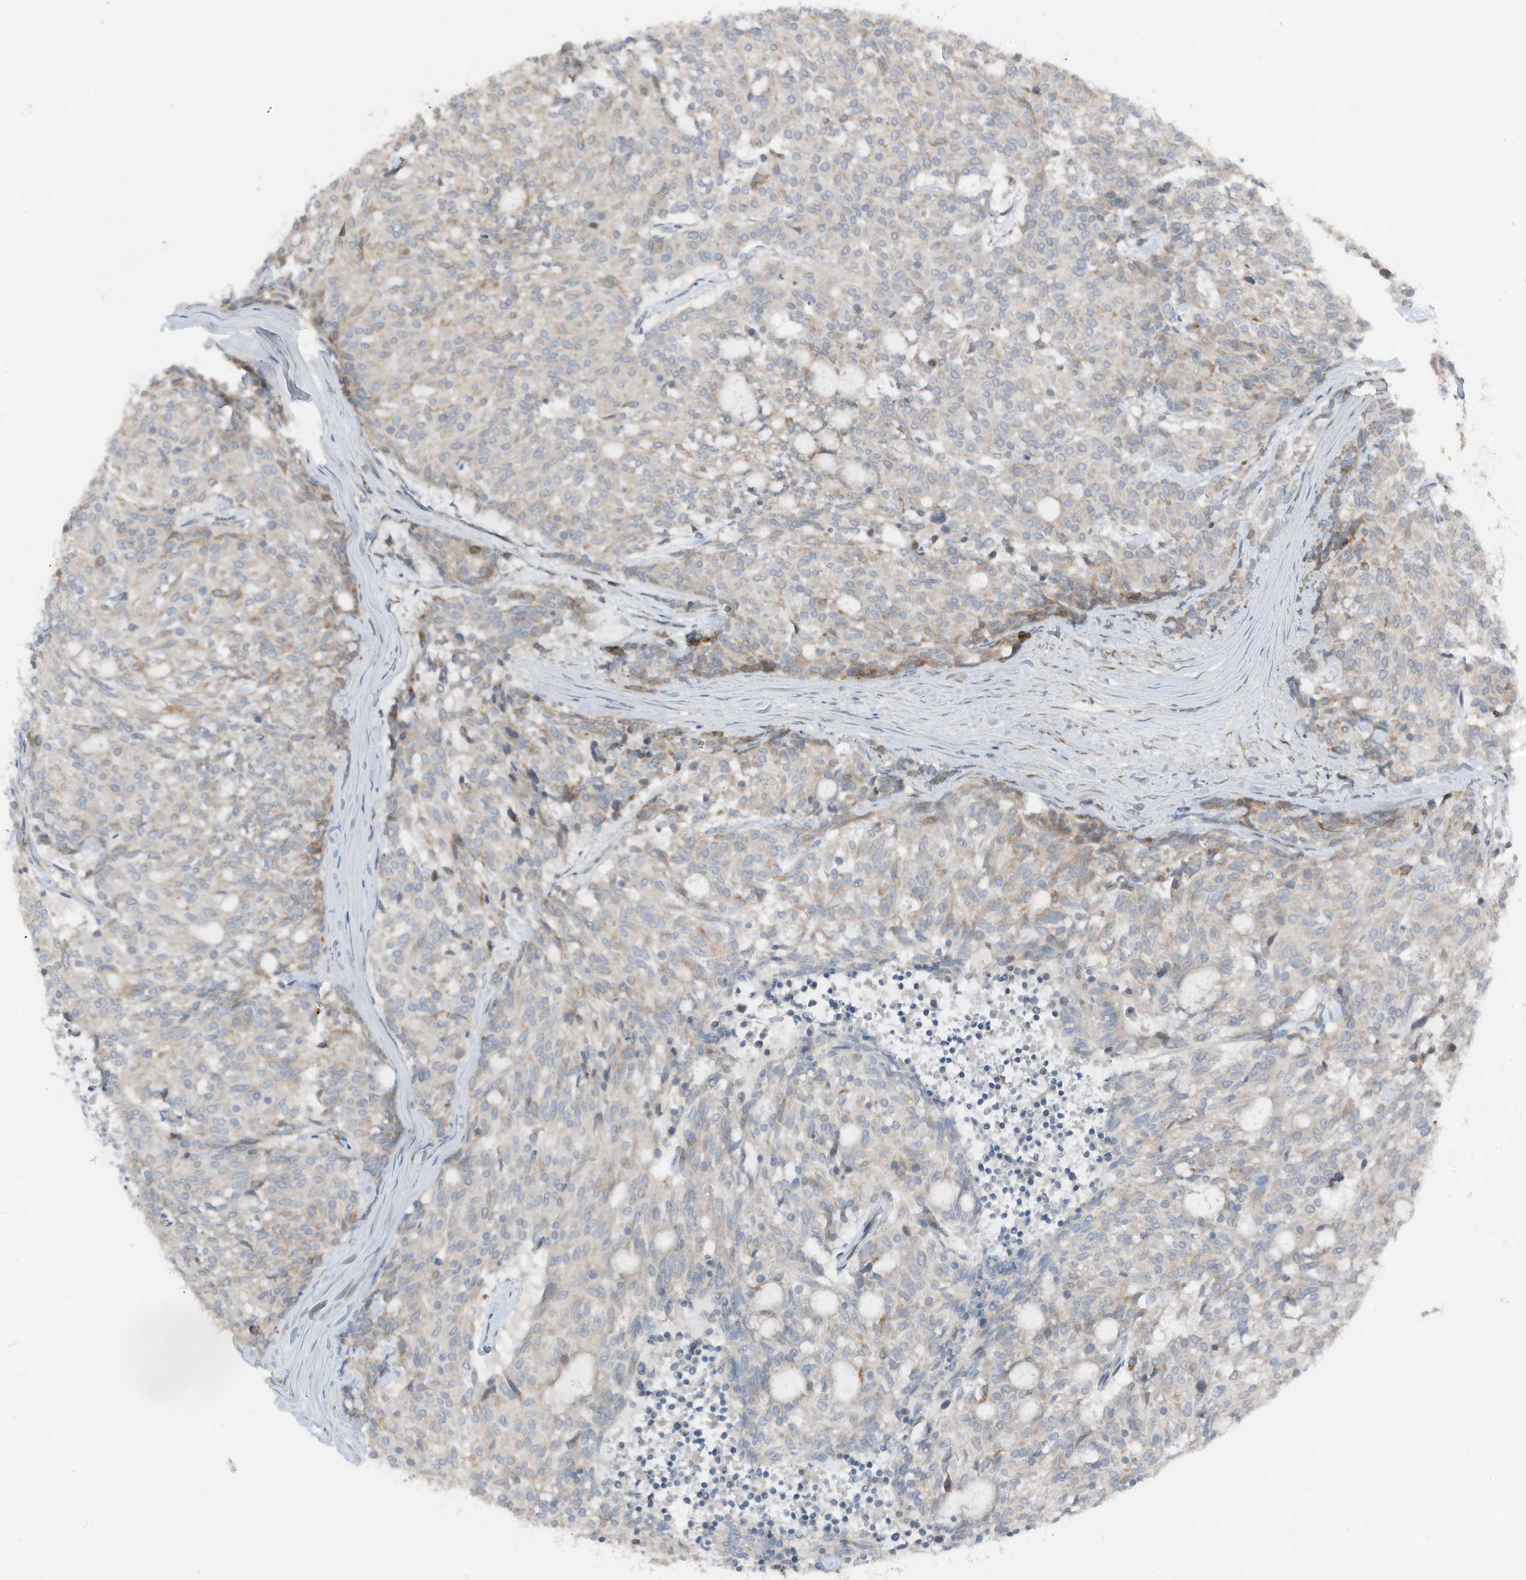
{"staining": {"intensity": "negative", "quantity": "none", "location": "none"}, "tissue": "carcinoid", "cell_type": "Tumor cells", "image_type": "cancer", "snomed": [{"axis": "morphology", "description": "Carcinoid, malignant, NOS"}, {"axis": "topography", "description": "Pancreas"}], "caption": "An IHC photomicrograph of carcinoid is shown. There is no staining in tumor cells of carcinoid.", "gene": "ARHGEF33", "patient": {"sex": "female", "age": 54}}